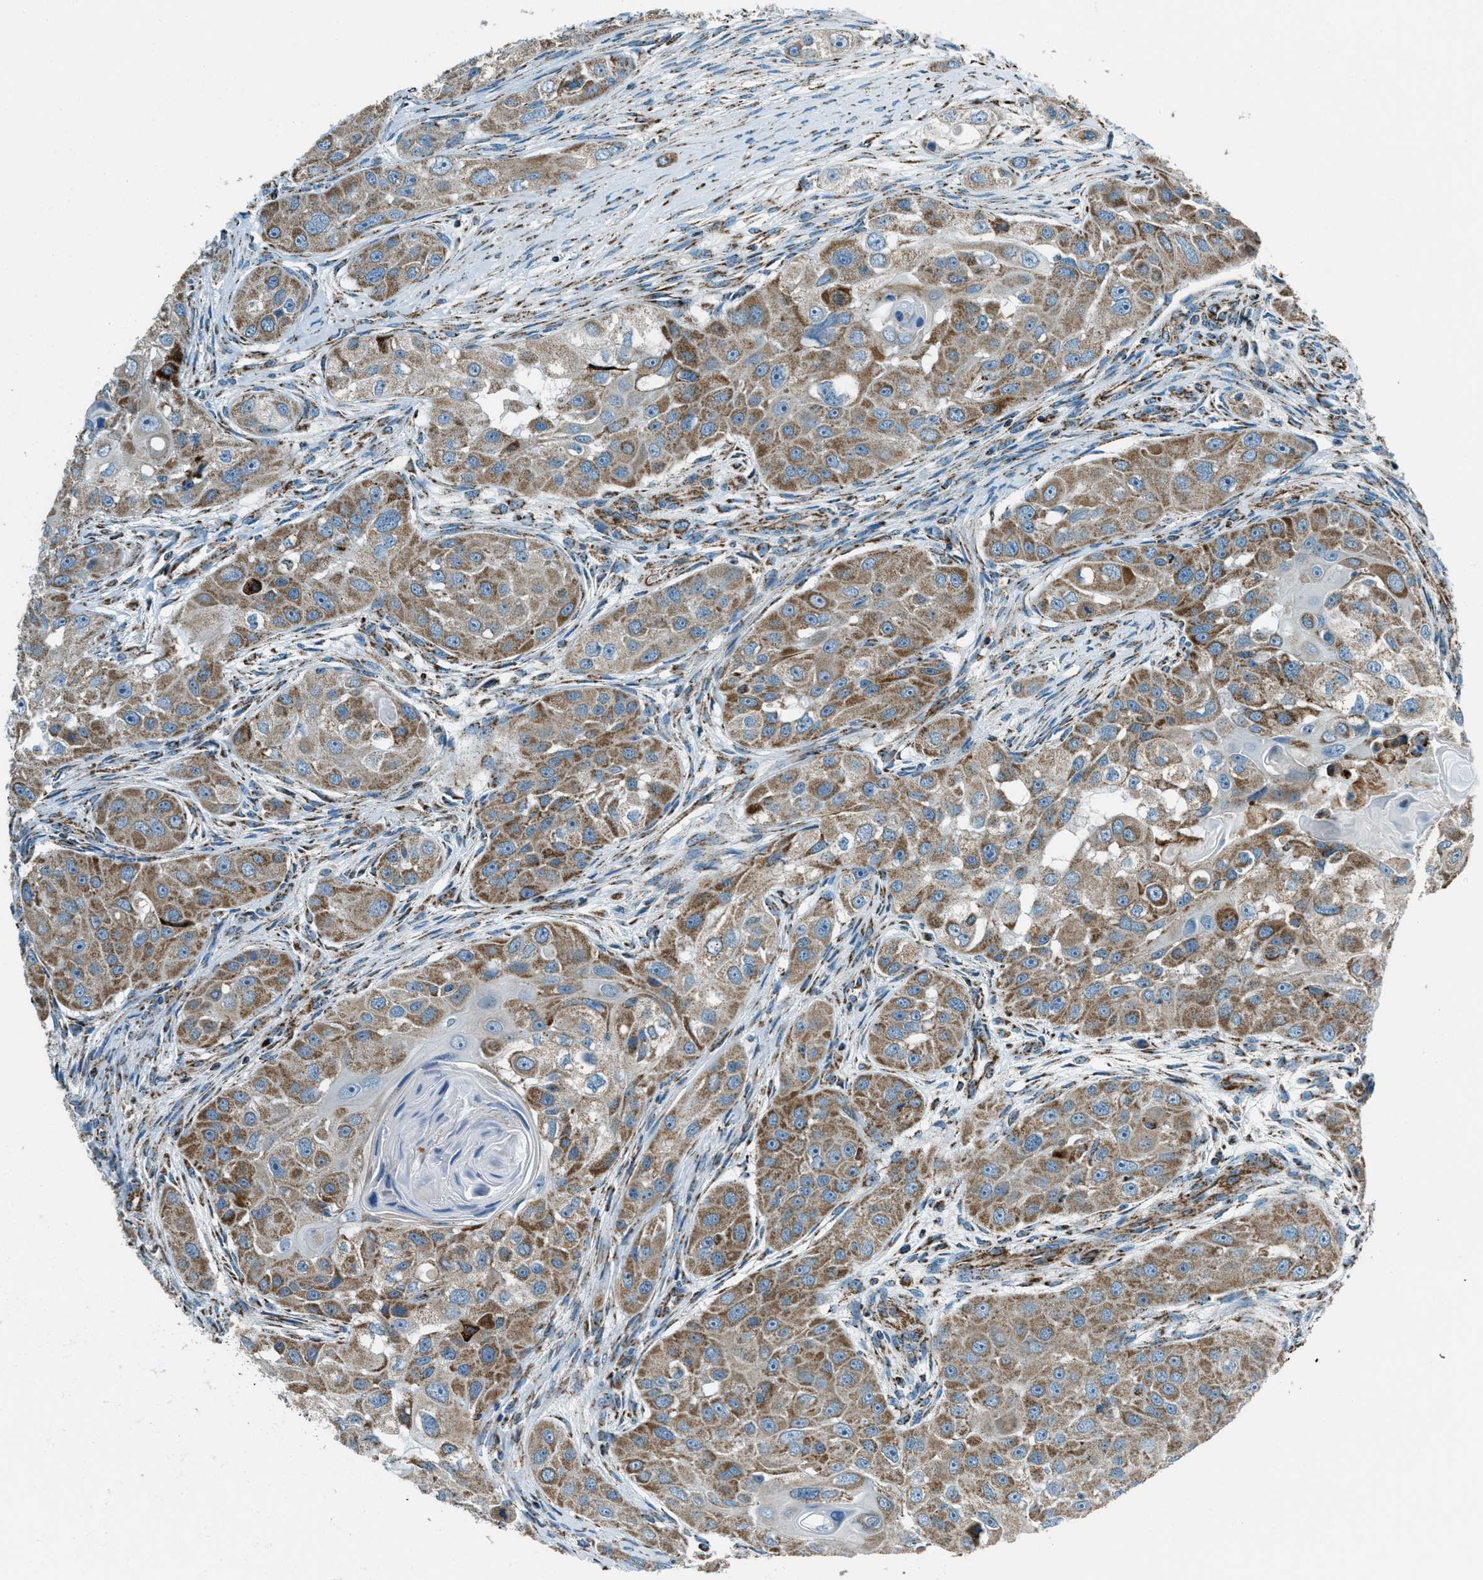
{"staining": {"intensity": "moderate", "quantity": ">75%", "location": "cytoplasmic/membranous"}, "tissue": "head and neck cancer", "cell_type": "Tumor cells", "image_type": "cancer", "snomed": [{"axis": "morphology", "description": "Normal tissue, NOS"}, {"axis": "morphology", "description": "Squamous cell carcinoma, NOS"}, {"axis": "topography", "description": "Skeletal muscle"}, {"axis": "topography", "description": "Head-Neck"}], "caption": "A brown stain labels moderate cytoplasmic/membranous expression of a protein in human head and neck squamous cell carcinoma tumor cells.", "gene": "CHST15", "patient": {"sex": "male", "age": 51}}